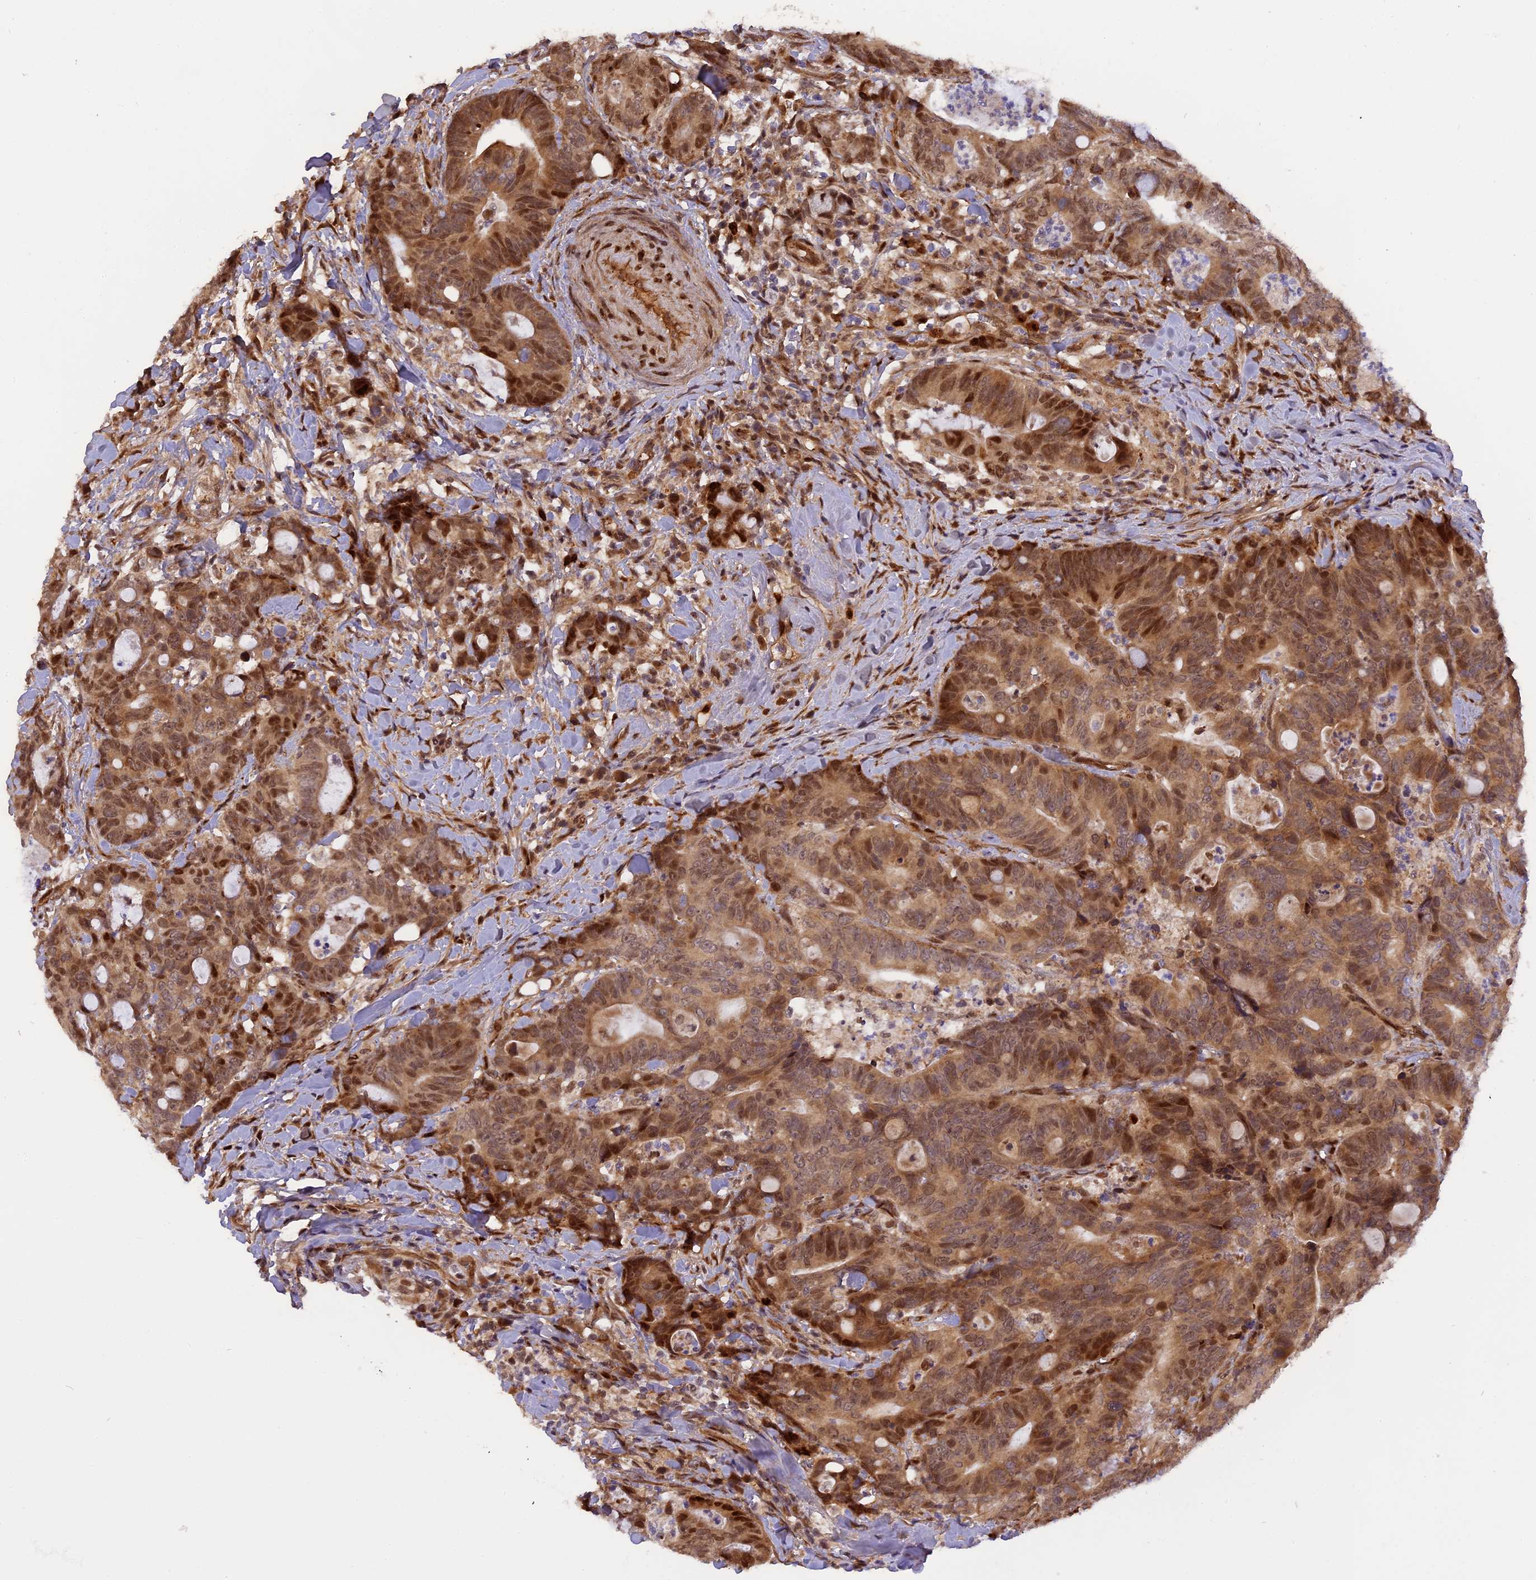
{"staining": {"intensity": "moderate", "quantity": ">75%", "location": "cytoplasmic/membranous,nuclear"}, "tissue": "colorectal cancer", "cell_type": "Tumor cells", "image_type": "cancer", "snomed": [{"axis": "morphology", "description": "Adenocarcinoma, NOS"}, {"axis": "topography", "description": "Colon"}], "caption": "The micrograph demonstrates staining of adenocarcinoma (colorectal), revealing moderate cytoplasmic/membranous and nuclear protein staining (brown color) within tumor cells. (brown staining indicates protein expression, while blue staining denotes nuclei).", "gene": "MICALL1", "patient": {"sex": "female", "age": 82}}